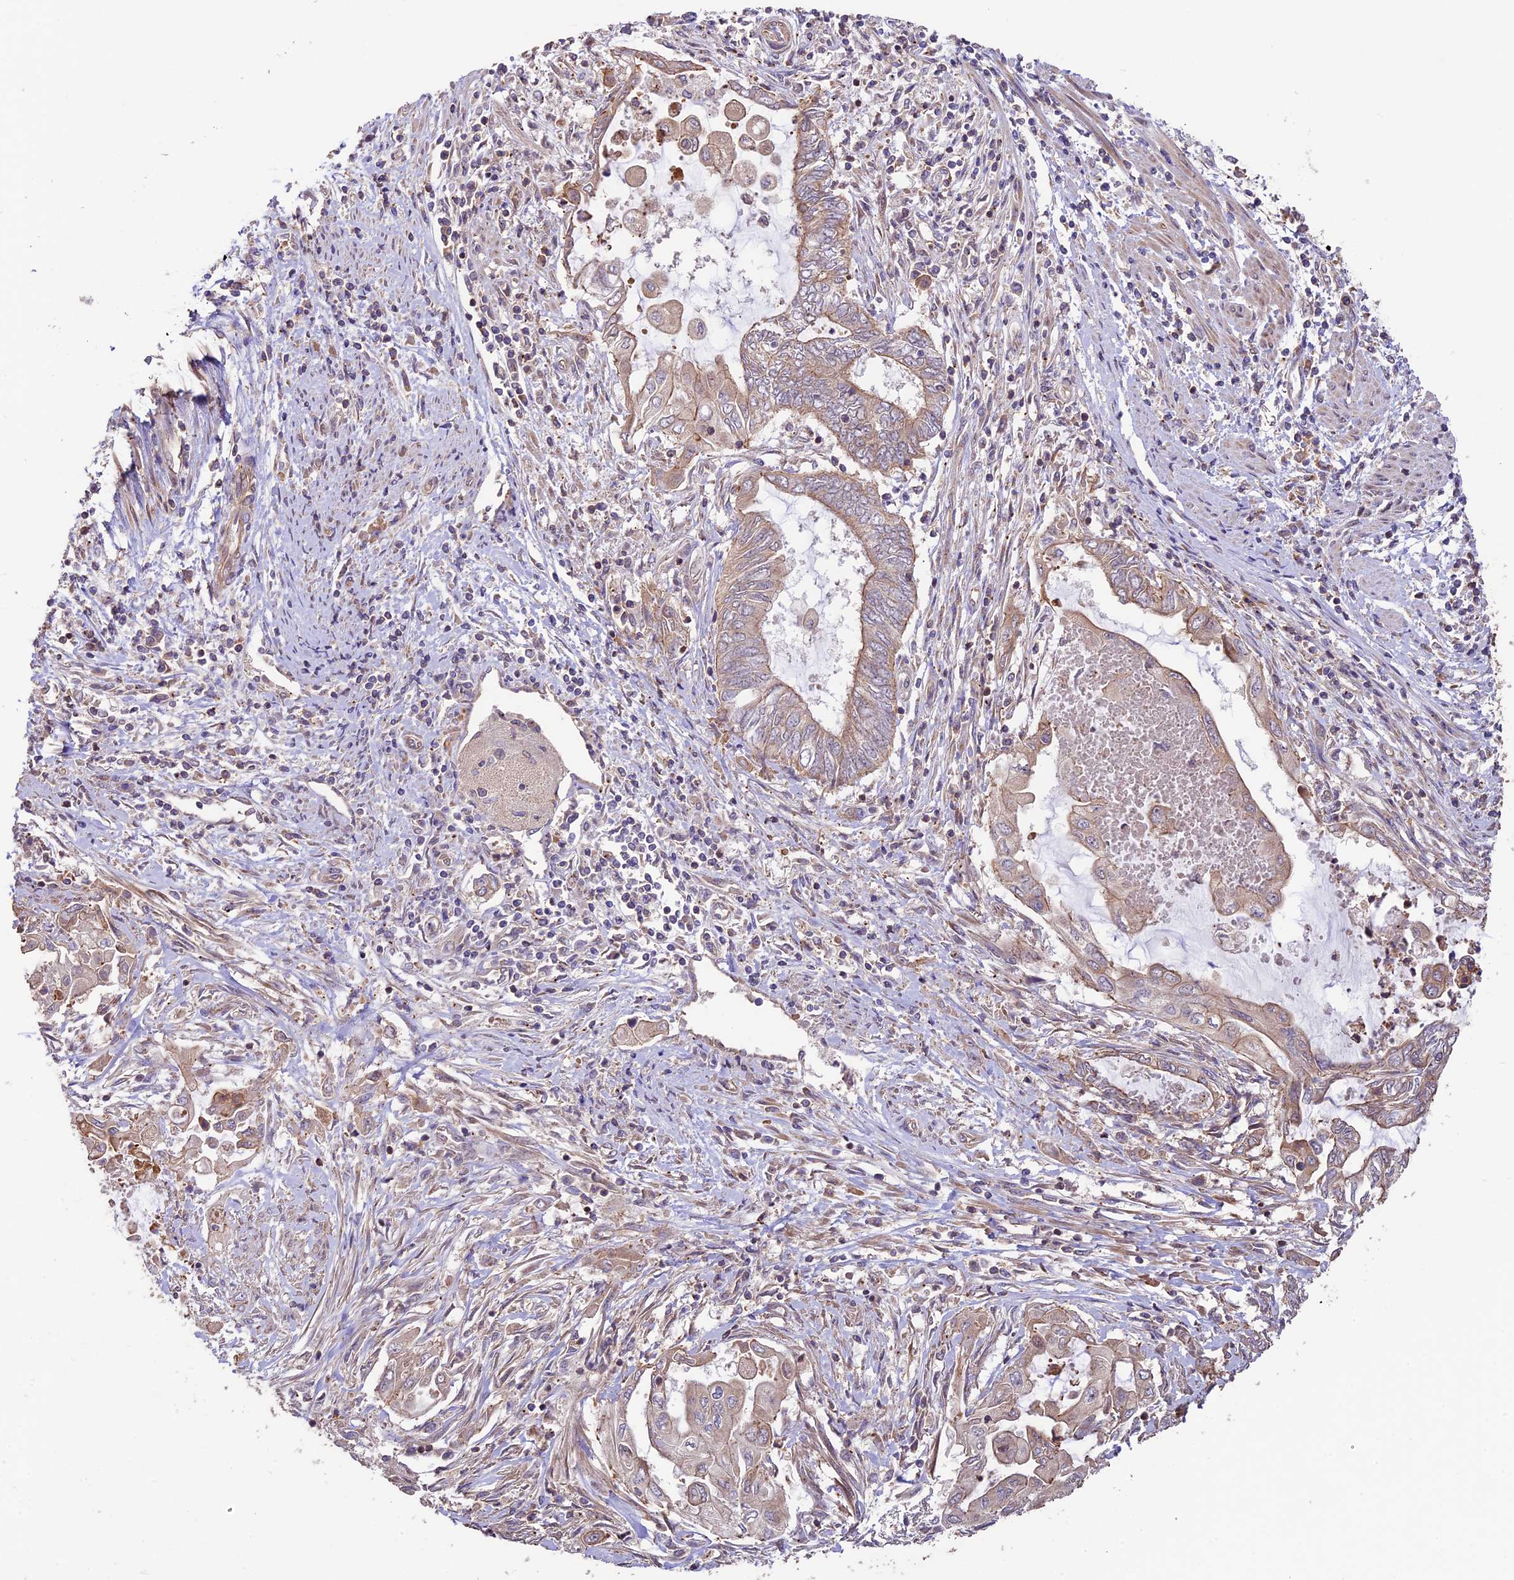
{"staining": {"intensity": "weak", "quantity": ">75%", "location": "cytoplasmic/membranous"}, "tissue": "endometrial cancer", "cell_type": "Tumor cells", "image_type": "cancer", "snomed": [{"axis": "morphology", "description": "Adenocarcinoma, NOS"}, {"axis": "topography", "description": "Uterus"}, {"axis": "topography", "description": "Endometrium"}], "caption": "Weak cytoplasmic/membranous expression for a protein is present in approximately >75% of tumor cells of endometrial cancer (adenocarcinoma) using IHC.", "gene": "BCAS4", "patient": {"sex": "female", "age": 70}}